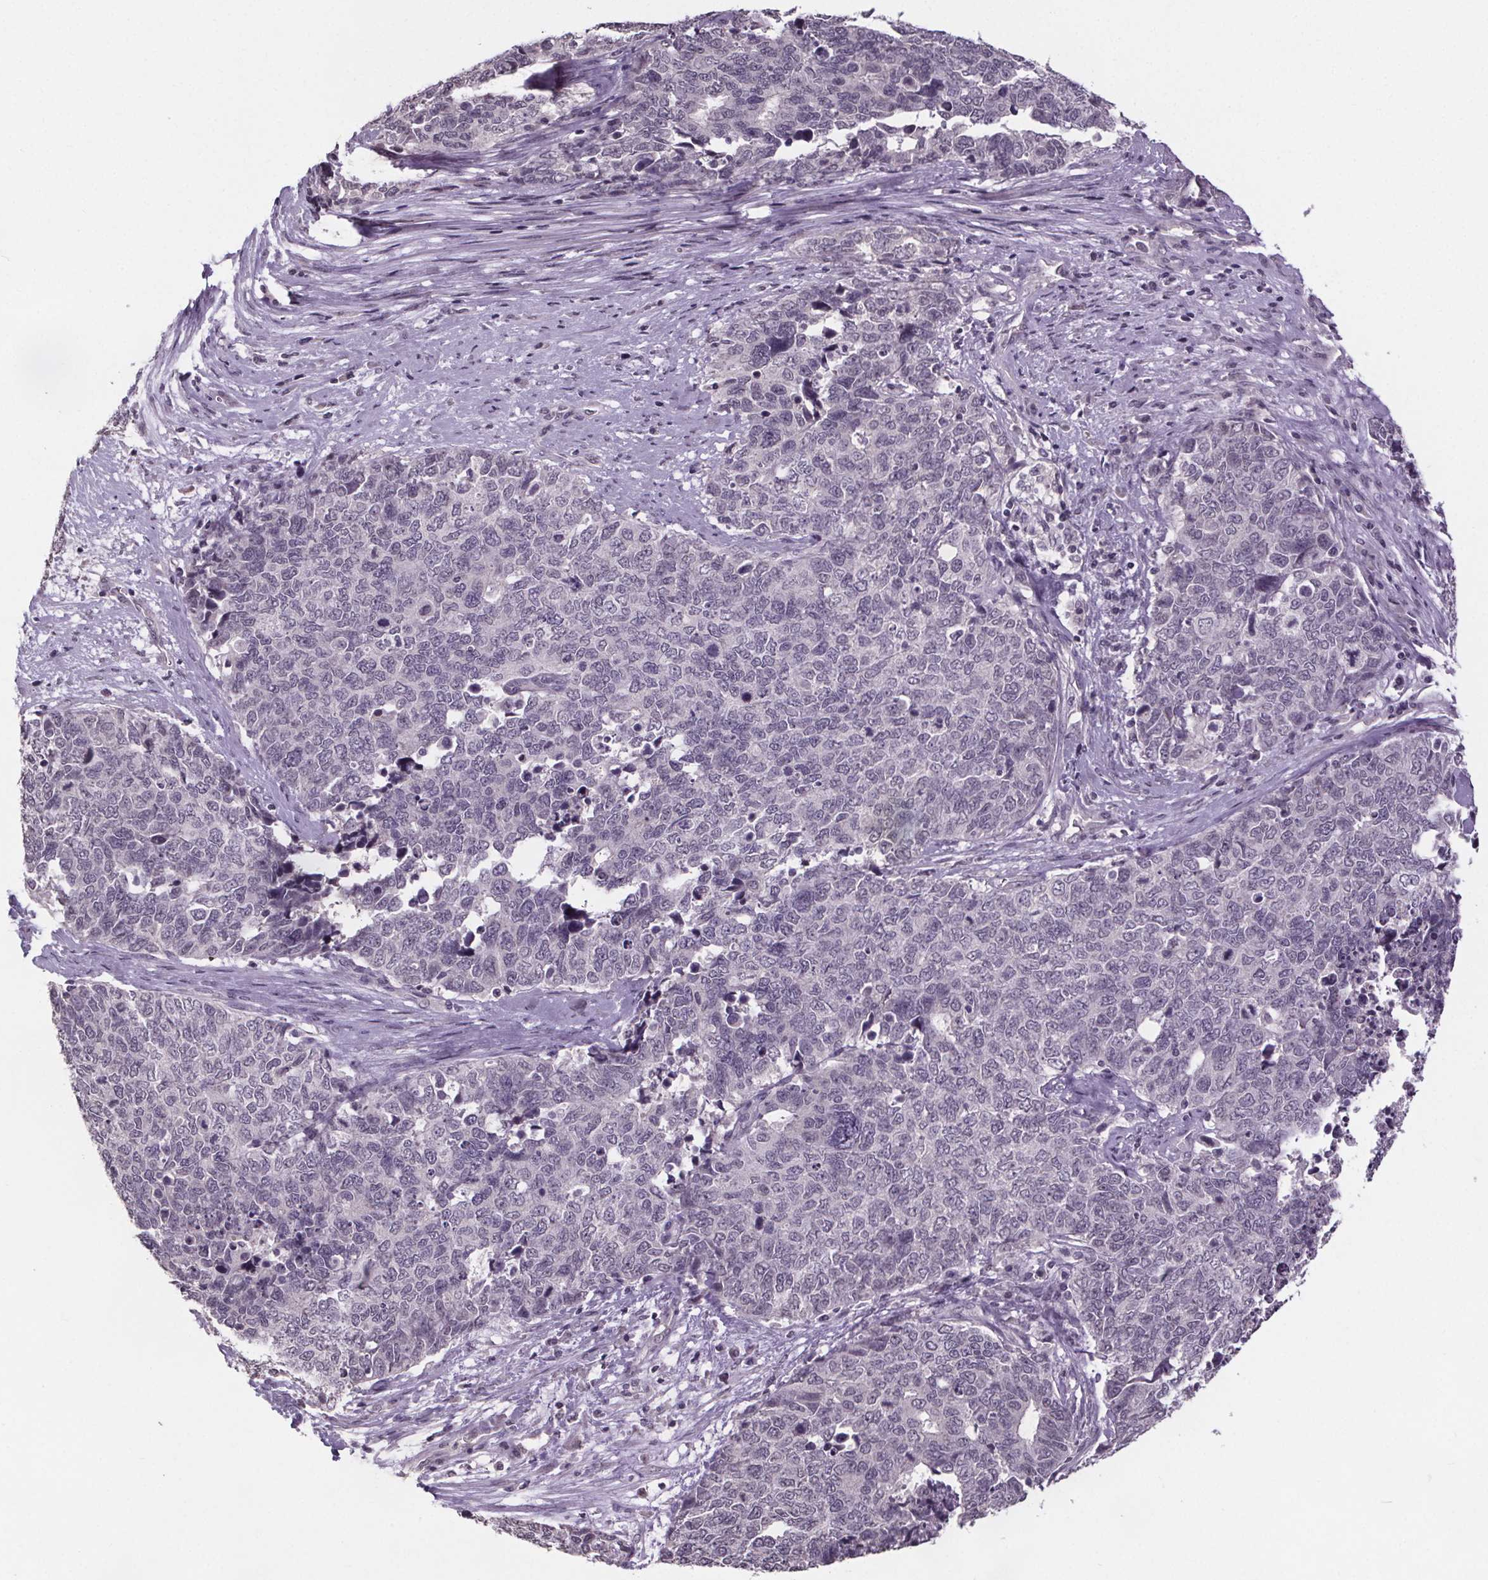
{"staining": {"intensity": "negative", "quantity": "none", "location": "none"}, "tissue": "cervical cancer", "cell_type": "Tumor cells", "image_type": "cancer", "snomed": [{"axis": "morphology", "description": "Adenocarcinoma, NOS"}, {"axis": "topography", "description": "Cervix"}], "caption": "Immunohistochemical staining of human cervical cancer (adenocarcinoma) exhibits no significant positivity in tumor cells.", "gene": "NKX6-1", "patient": {"sex": "female", "age": 63}}